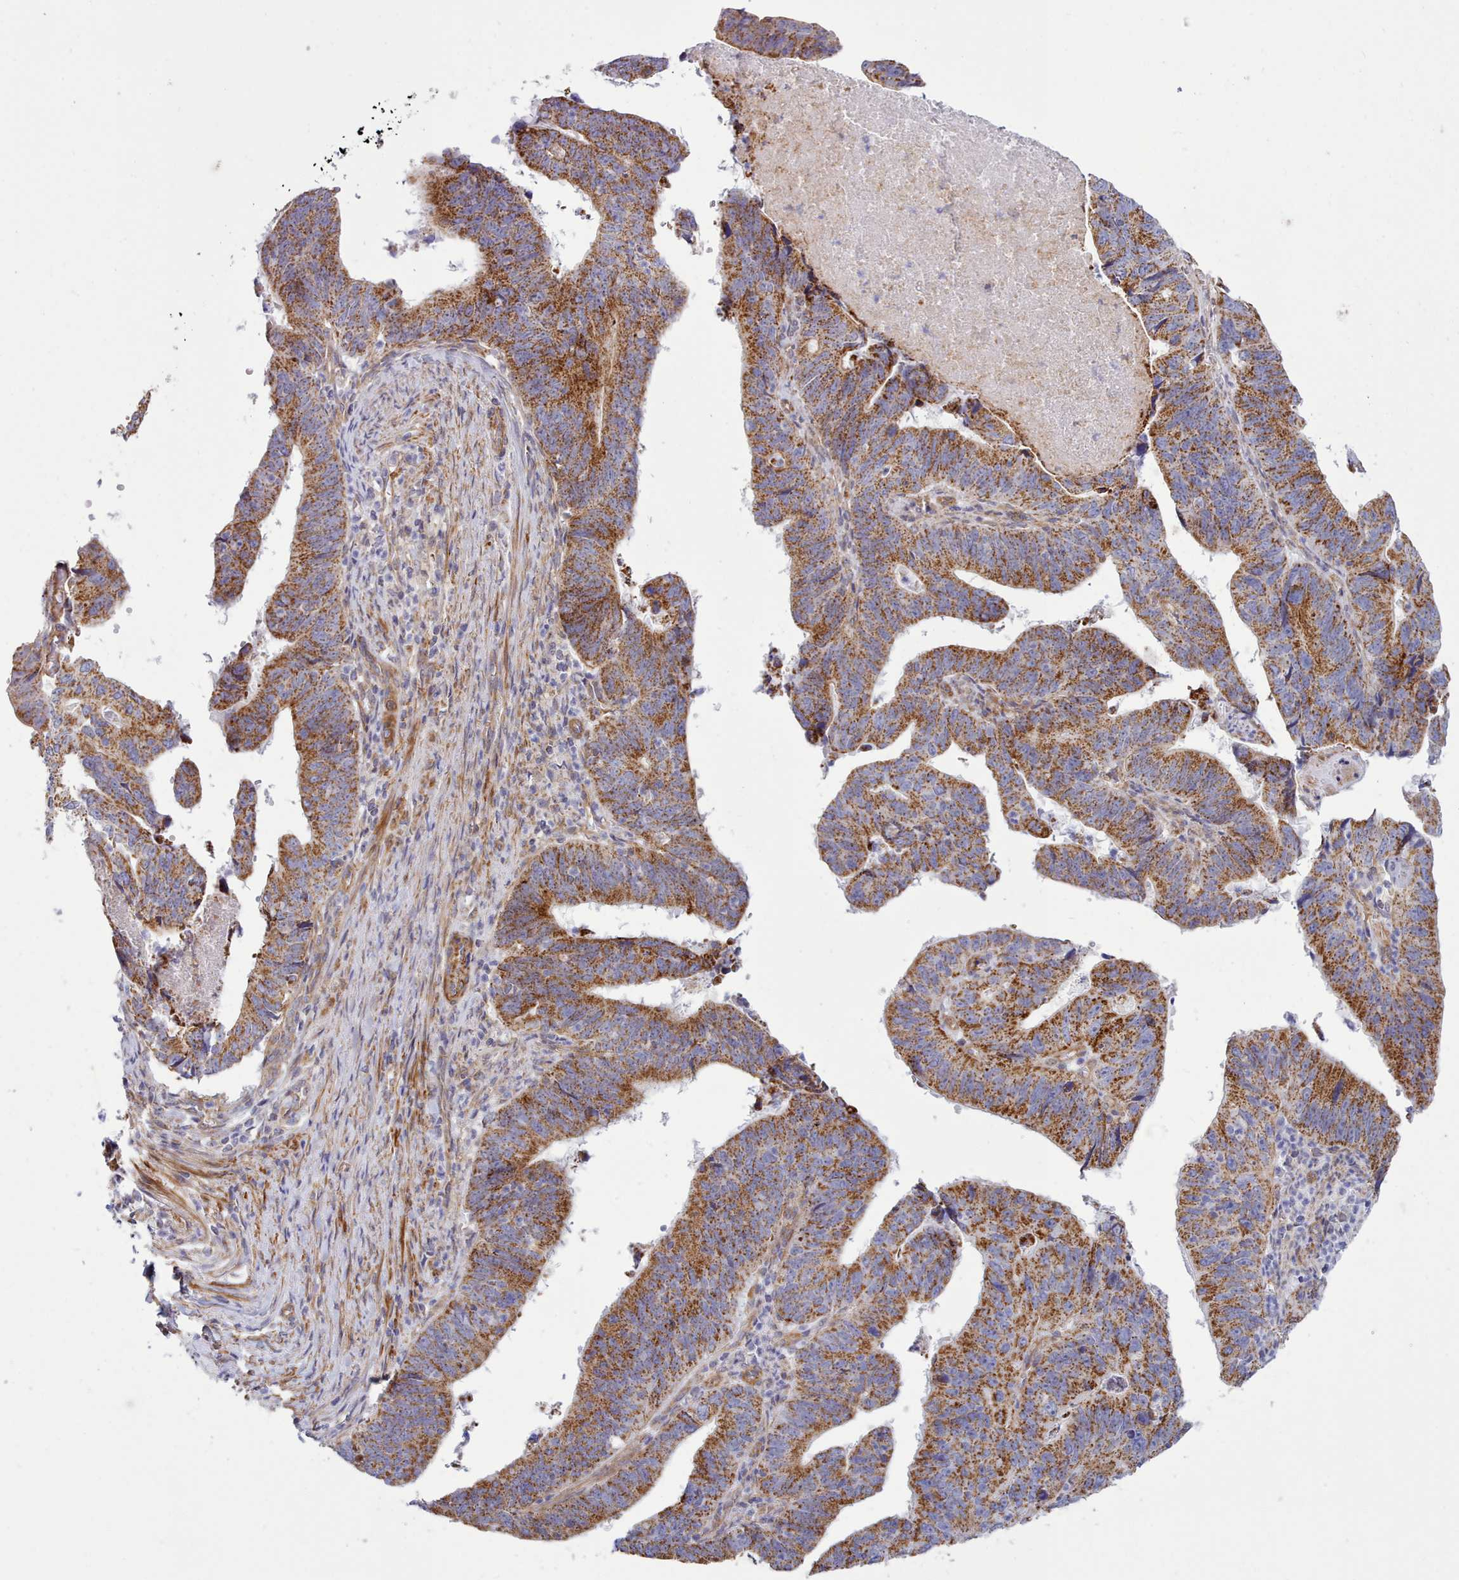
{"staining": {"intensity": "strong", "quantity": ">75%", "location": "cytoplasmic/membranous"}, "tissue": "stomach cancer", "cell_type": "Tumor cells", "image_type": "cancer", "snomed": [{"axis": "morphology", "description": "Adenocarcinoma, NOS"}, {"axis": "topography", "description": "Stomach"}], "caption": "Adenocarcinoma (stomach) tissue exhibits strong cytoplasmic/membranous positivity in about >75% of tumor cells", "gene": "MRPL21", "patient": {"sex": "male", "age": 59}}